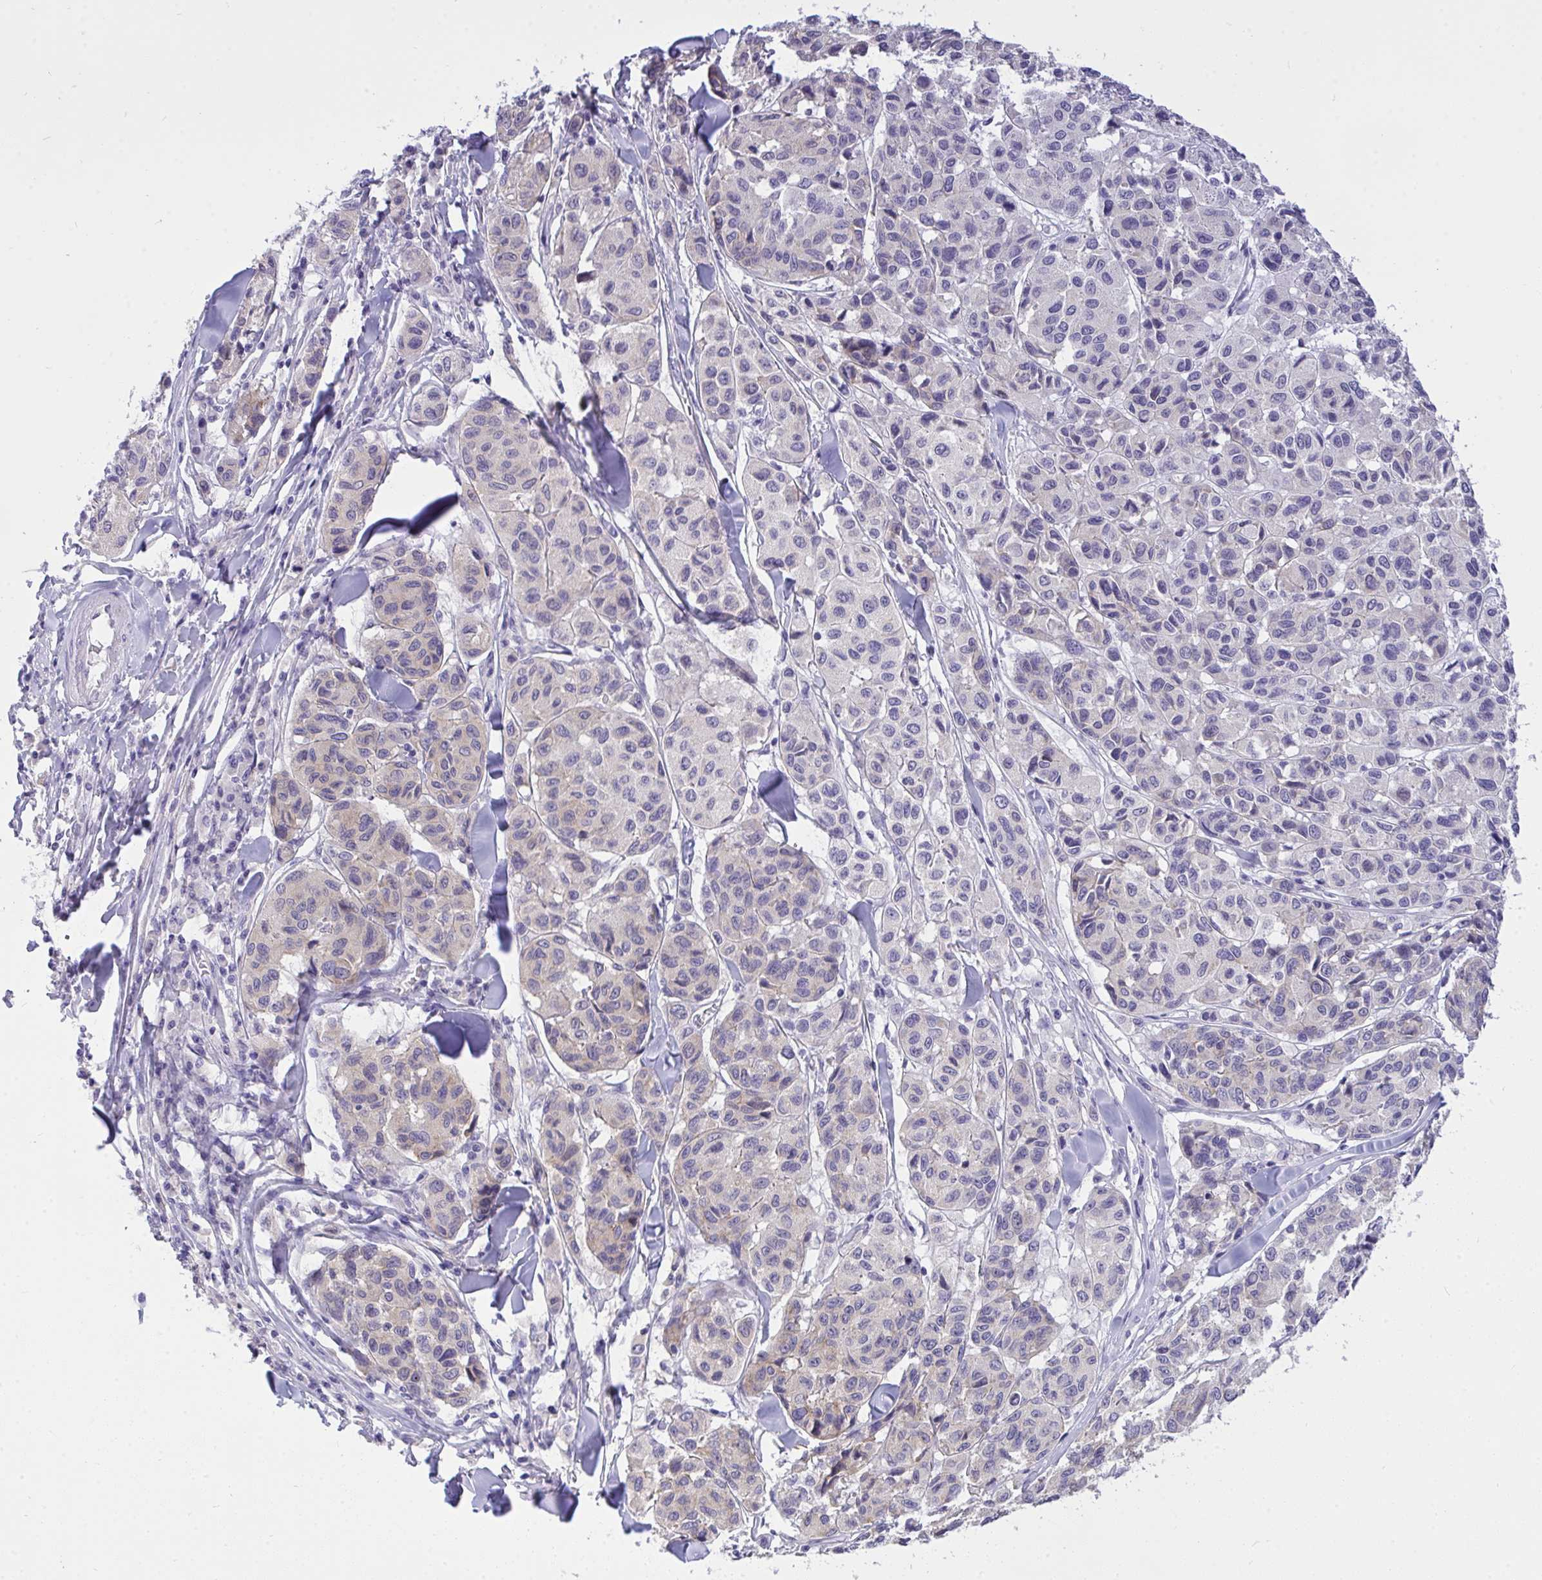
{"staining": {"intensity": "negative", "quantity": "none", "location": "none"}, "tissue": "melanoma", "cell_type": "Tumor cells", "image_type": "cancer", "snomed": [{"axis": "morphology", "description": "Malignant melanoma, NOS"}, {"axis": "topography", "description": "Skin"}], "caption": "Immunohistochemical staining of human malignant melanoma shows no significant positivity in tumor cells. (Brightfield microscopy of DAB immunohistochemistry at high magnification).", "gene": "VGLL3", "patient": {"sex": "female", "age": 66}}